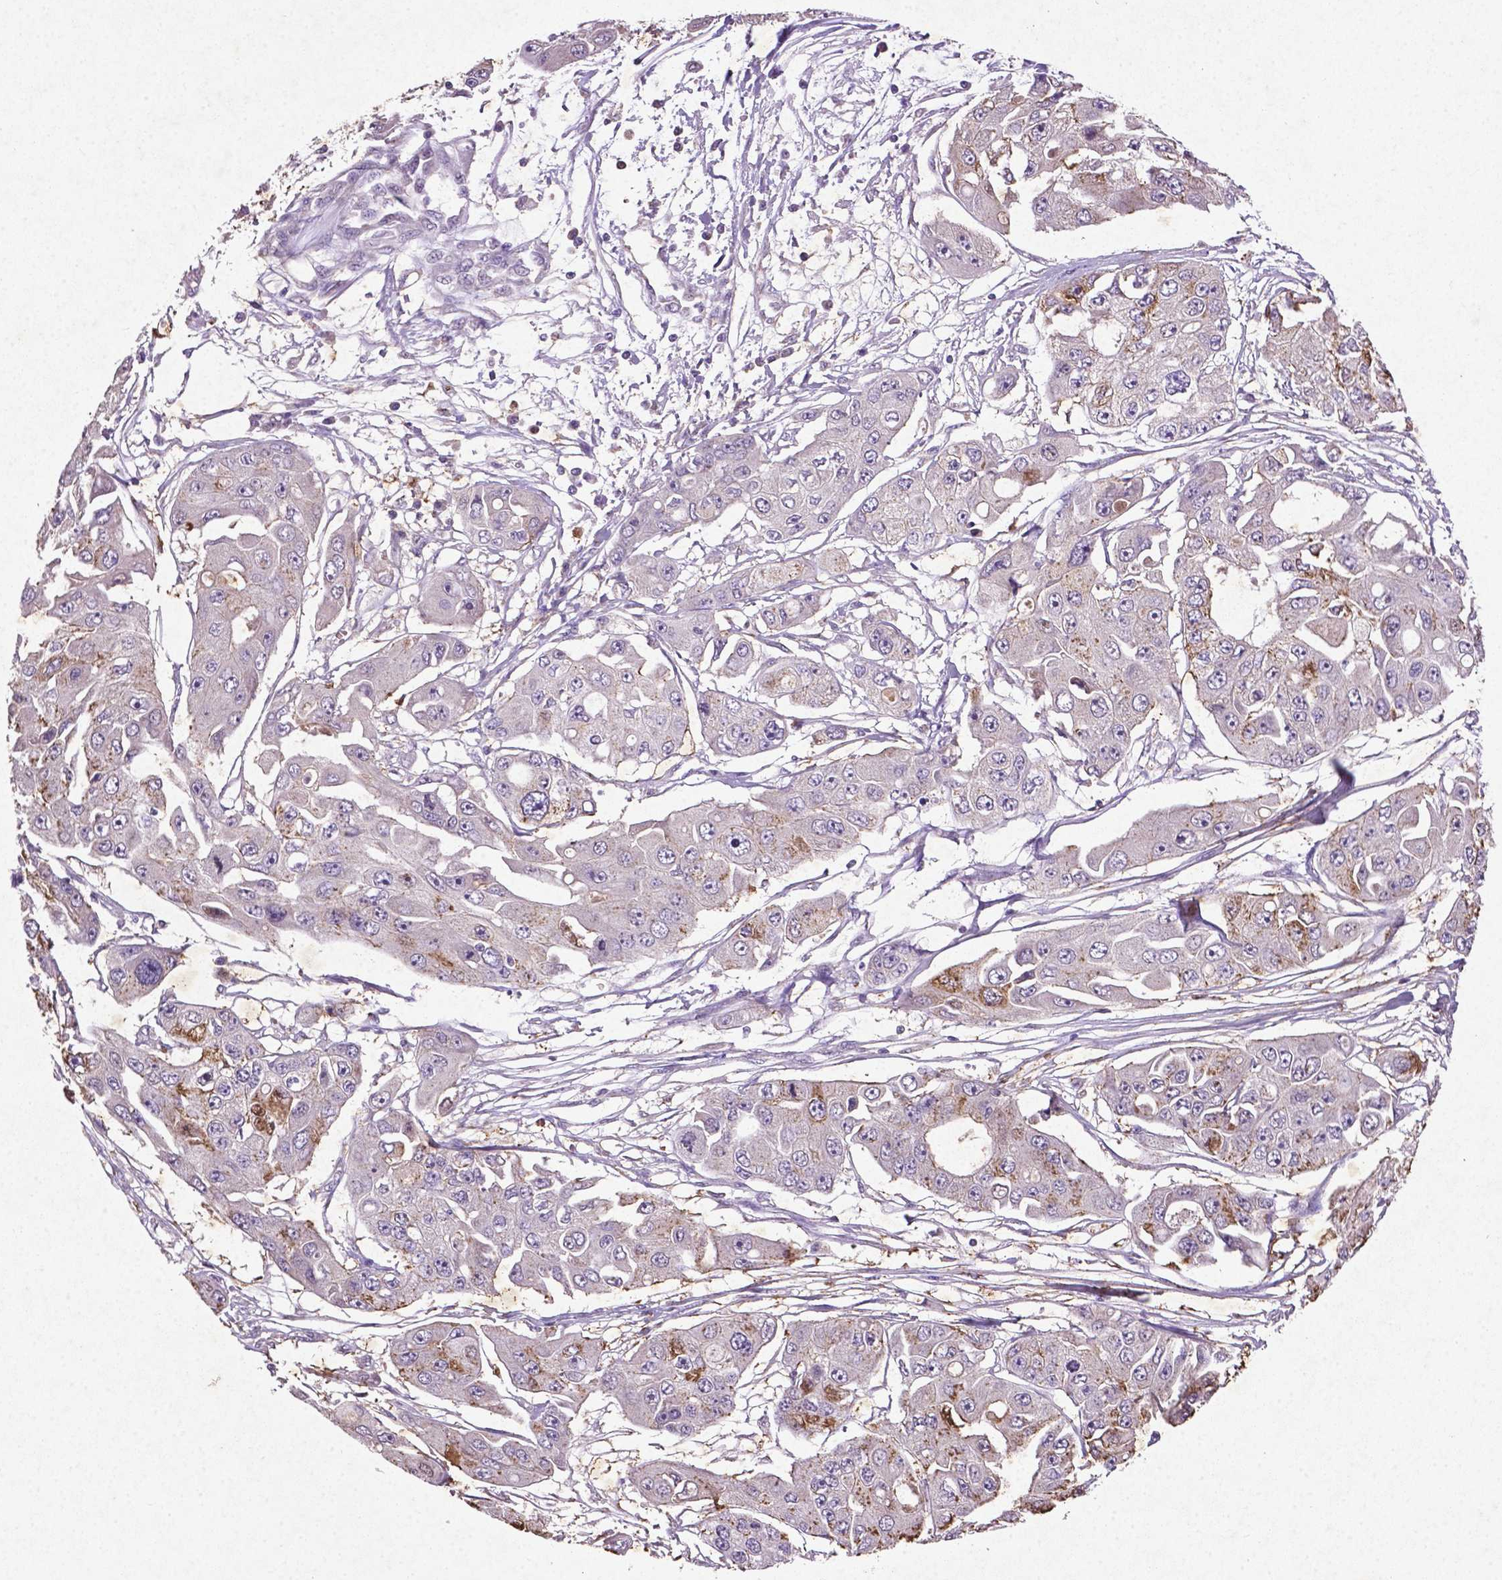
{"staining": {"intensity": "moderate", "quantity": "<25%", "location": "cytoplasmic/membranous"}, "tissue": "ovarian cancer", "cell_type": "Tumor cells", "image_type": "cancer", "snomed": [{"axis": "morphology", "description": "Cystadenocarcinoma, serous, NOS"}, {"axis": "topography", "description": "Ovary"}], "caption": "A low amount of moderate cytoplasmic/membranous staining is identified in about <25% of tumor cells in ovarian cancer tissue. (Brightfield microscopy of DAB IHC at high magnification).", "gene": "MTOR", "patient": {"sex": "female", "age": 56}}